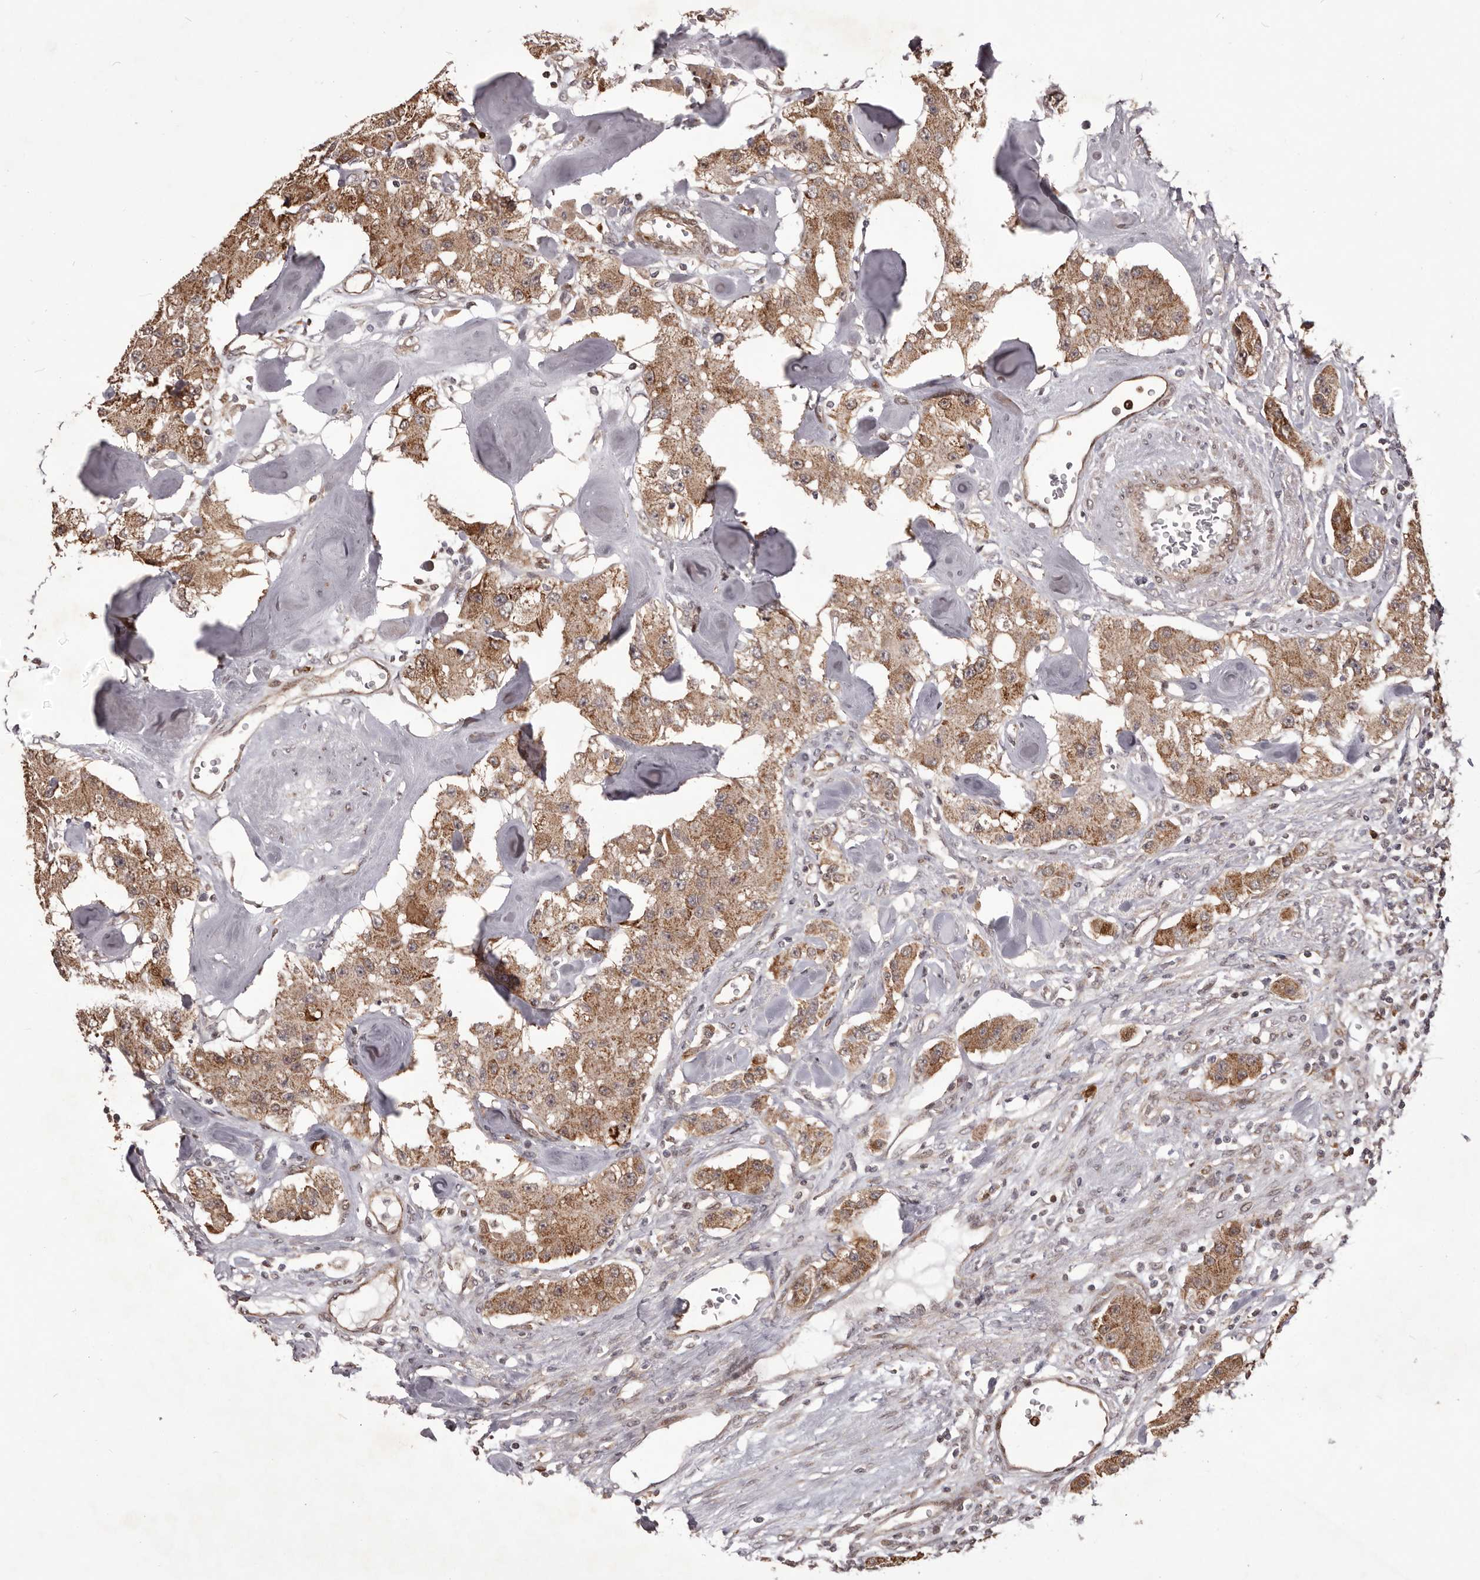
{"staining": {"intensity": "moderate", "quantity": ">75%", "location": "cytoplasmic/membranous"}, "tissue": "carcinoid", "cell_type": "Tumor cells", "image_type": "cancer", "snomed": [{"axis": "morphology", "description": "Carcinoid, malignant, NOS"}, {"axis": "topography", "description": "Pancreas"}], "caption": "IHC image of neoplastic tissue: human carcinoid stained using immunohistochemistry (IHC) demonstrates medium levels of moderate protein expression localized specifically in the cytoplasmic/membranous of tumor cells, appearing as a cytoplasmic/membranous brown color.", "gene": "GFOD1", "patient": {"sex": "male", "age": 41}}